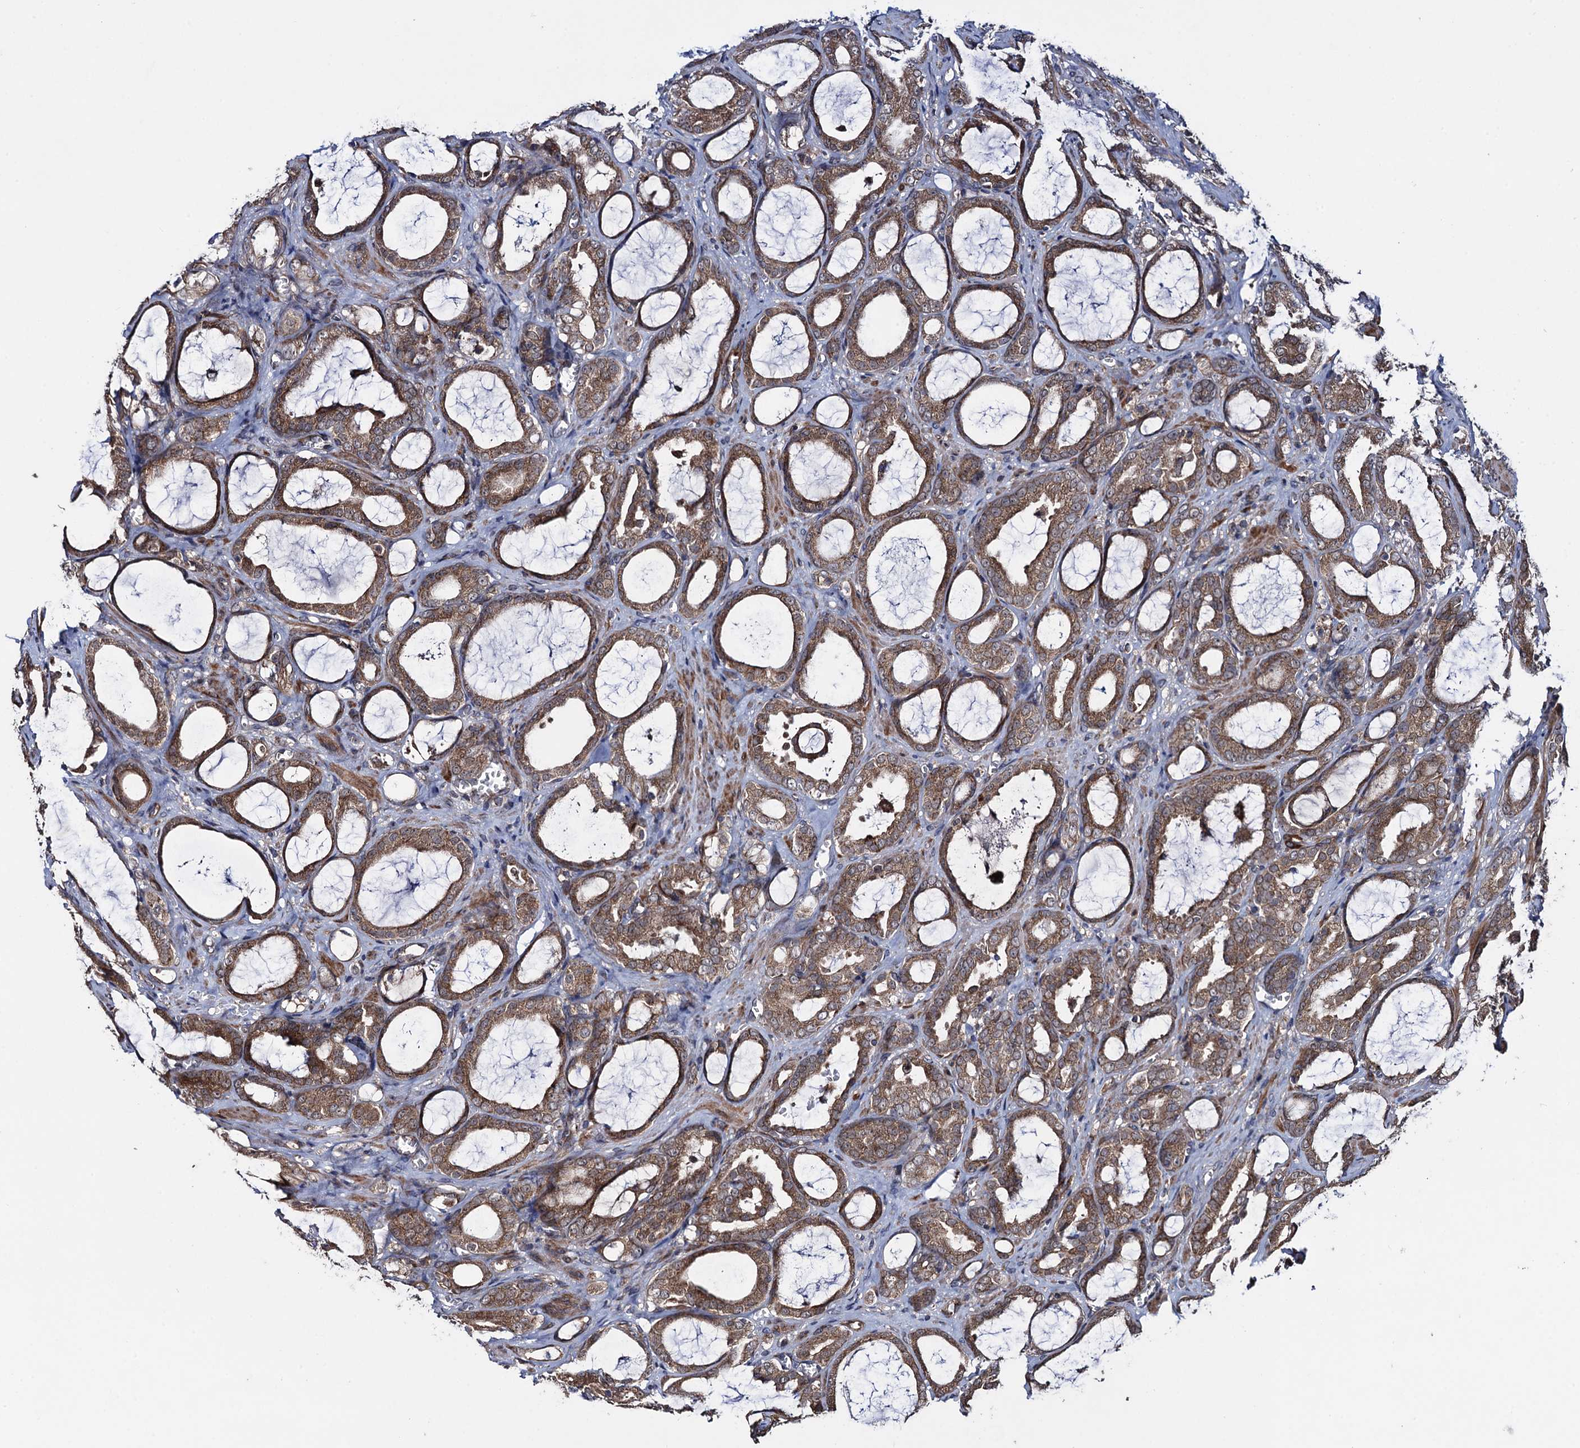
{"staining": {"intensity": "moderate", "quantity": ">75%", "location": "cytoplasmic/membranous"}, "tissue": "prostate cancer", "cell_type": "Tumor cells", "image_type": "cancer", "snomed": [{"axis": "morphology", "description": "Adenocarcinoma, High grade"}, {"axis": "topography", "description": "Prostate"}], "caption": "Tumor cells demonstrate medium levels of moderate cytoplasmic/membranous staining in approximately >75% of cells in prostate cancer.", "gene": "HAUS1", "patient": {"sex": "male", "age": 72}}